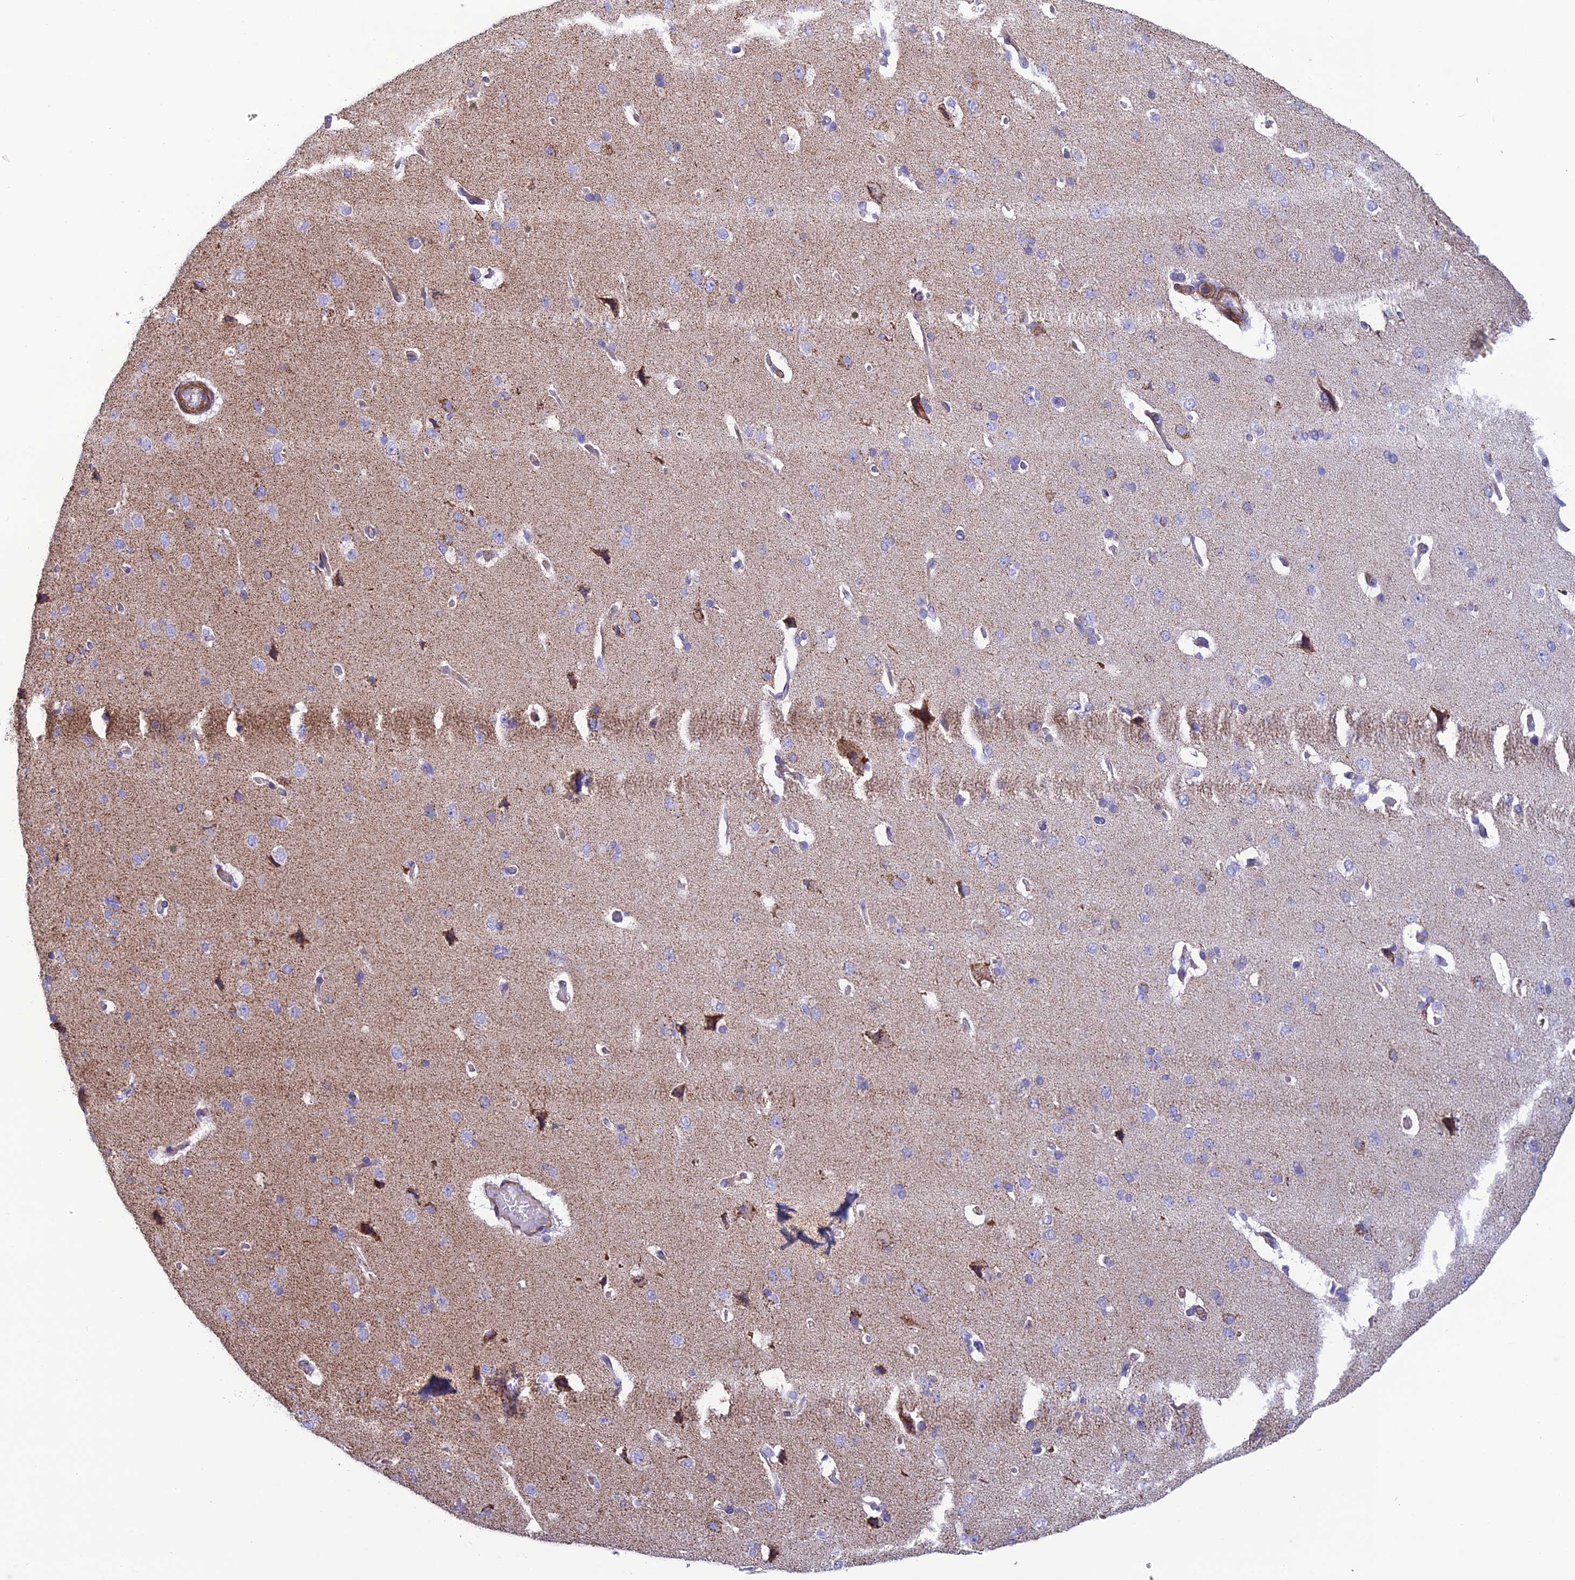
{"staining": {"intensity": "weak", "quantity": "25%-75%", "location": "cytoplasmic/membranous"}, "tissue": "cerebral cortex", "cell_type": "Endothelial cells", "image_type": "normal", "snomed": [{"axis": "morphology", "description": "Normal tissue, NOS"}, {"axis": "topography", "description": "Cerebral cortex"}], "caption": "The immunohistochemical stain shows weak cytoplasmic/membranous expression in endothelial cells of unremarkable cerebral cortex.", "gene": "POMGNT1", "patient": {"sex": "male", "age": 62}}